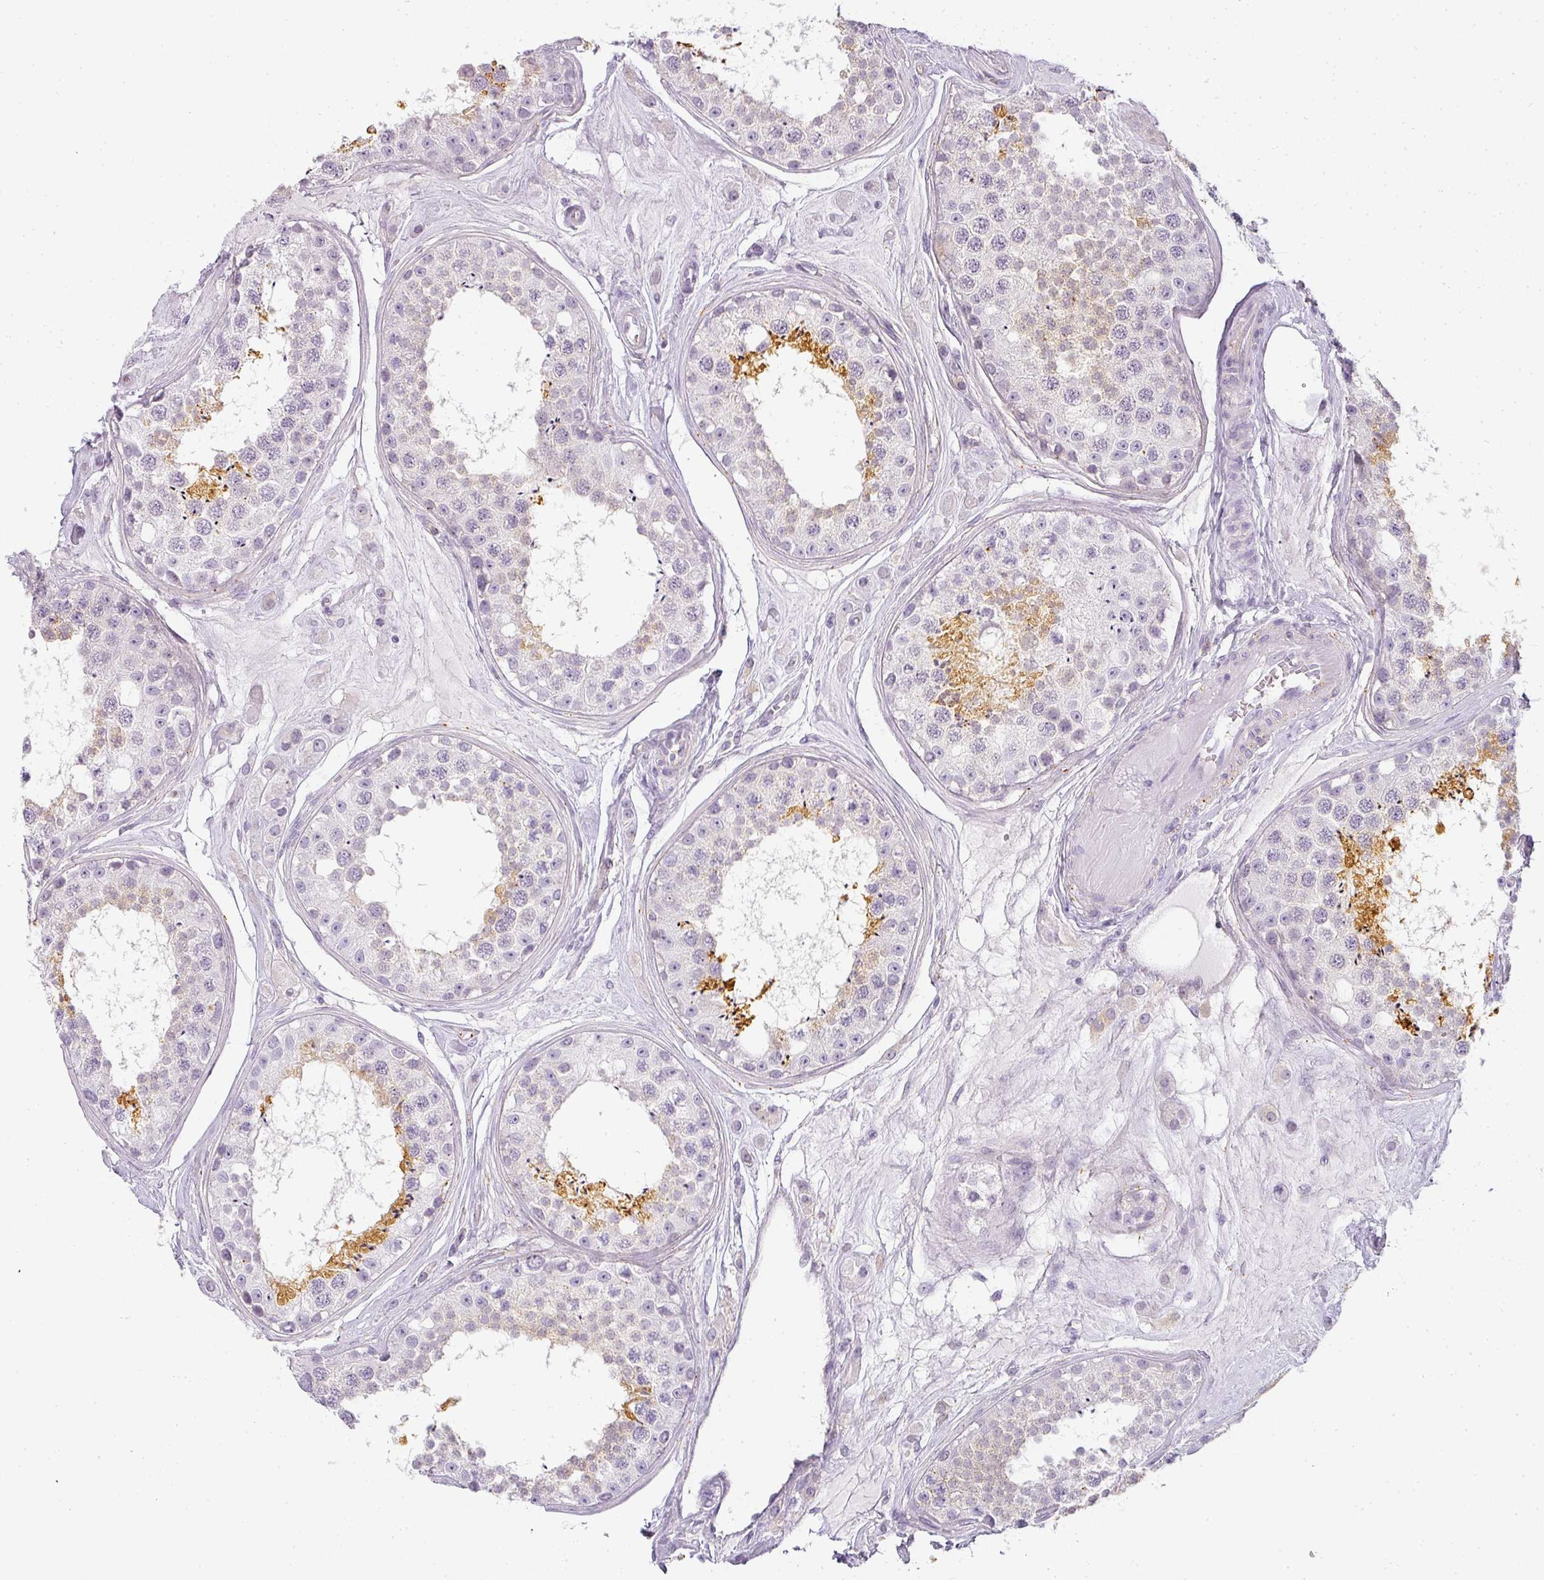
{"staining": {"intensity": "moderate", "quantity": "<25%", "location": "cytoplasmic/membranous"}, "tissue": "testis", "cell_type": "Cells in seminiferous ducts", "image_type": "normal", "snomed": [{"axis": "morphology", "description": "Normal tissue, NOS"}, {"axis": "topography", "description": "Testis"}], "caption": "Approximately <25% of cells in seminiferous ducts in benign testis exhibit moderate cytoplasmic/membranous protein expression as visualized by brown immunohistochemical staining.", "gene": "TMEM42", "patient": {"sex": "male", "age": 25}}